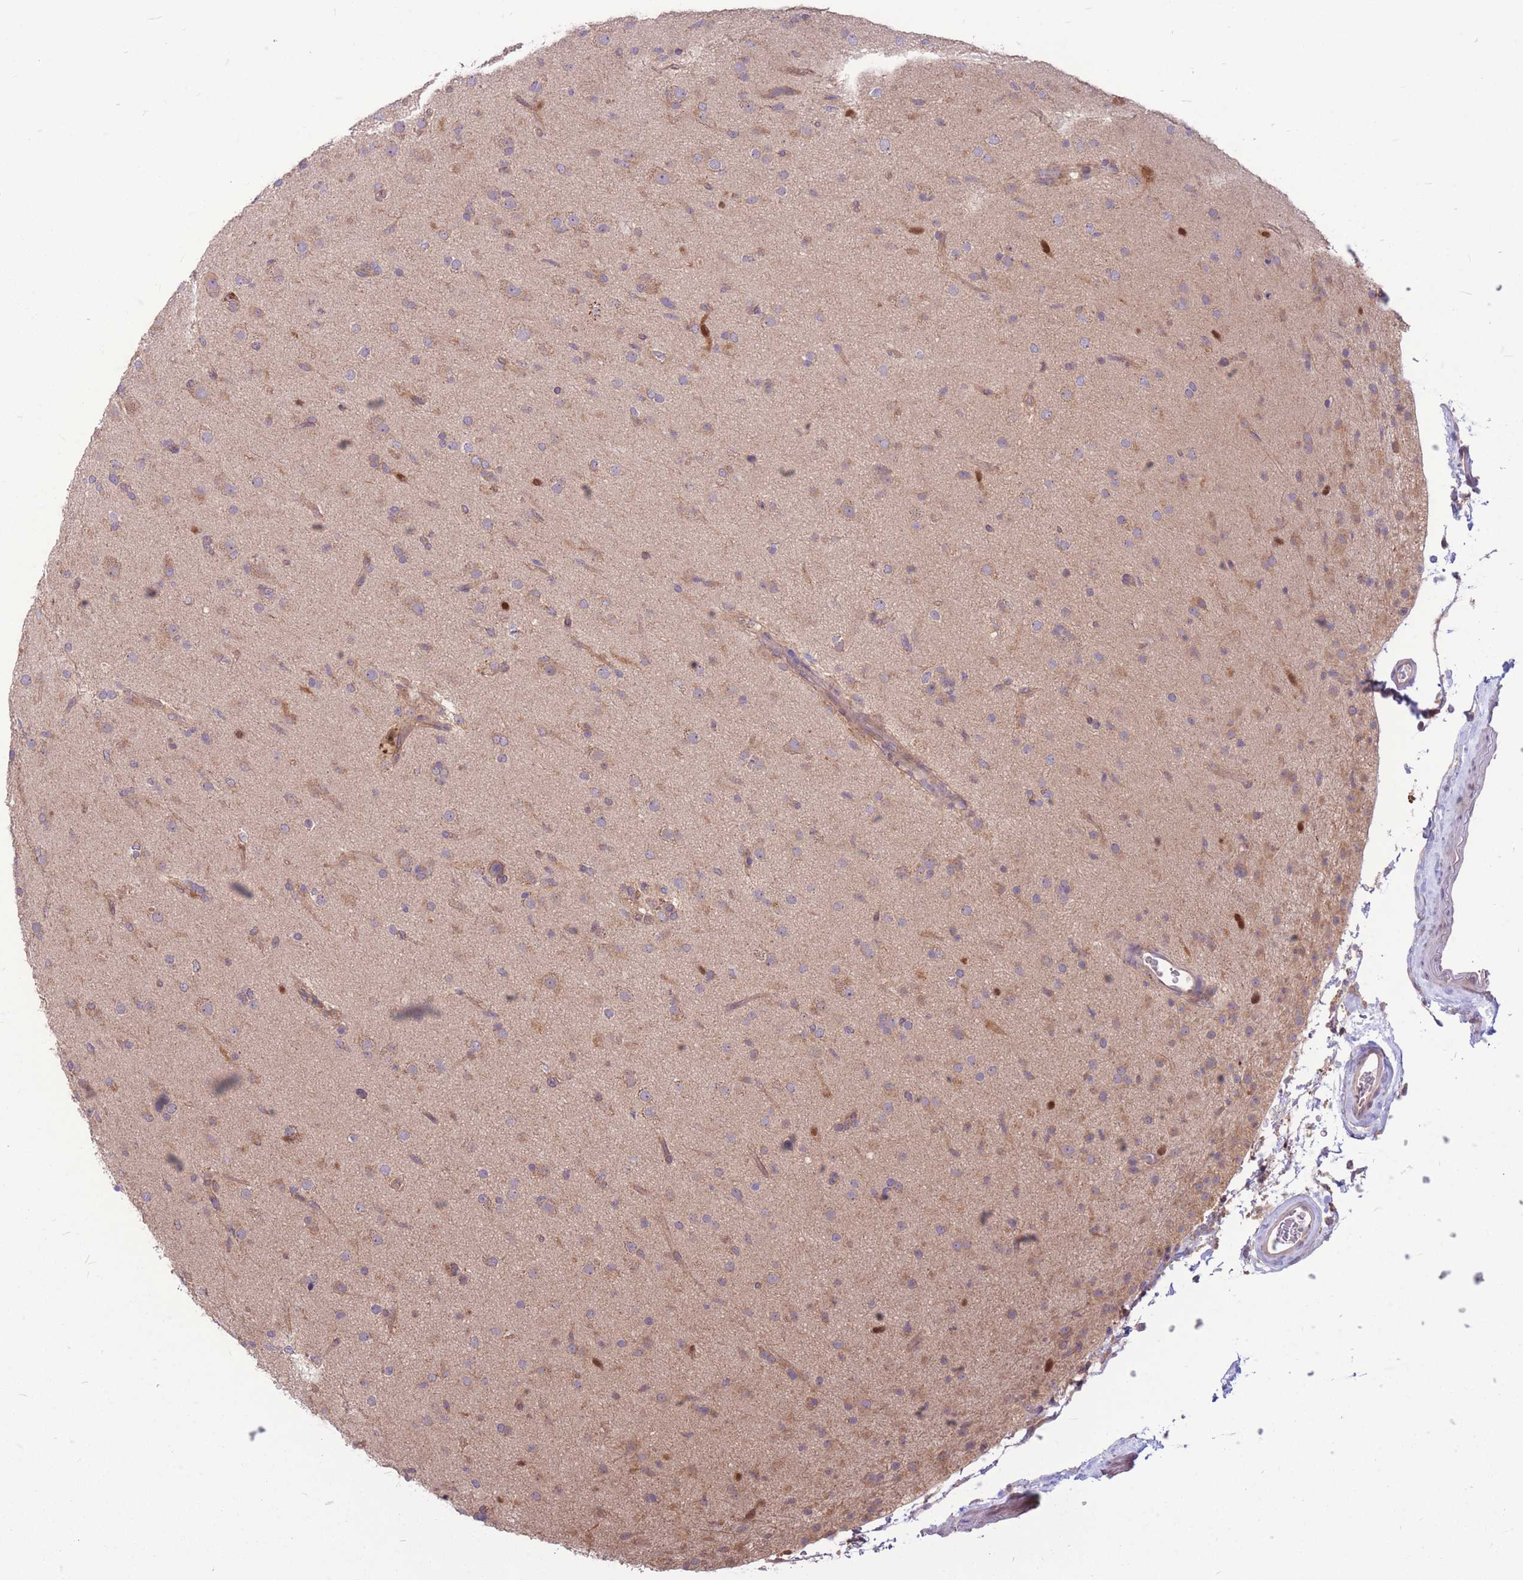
{"staining": {"intensity": "weak", "quantity": "<25%", "location": "cytoplasmic/membranous"}, "tissue": "glioma", "cell_type": "Tumor cells", "image_type": "cancer", "snomed": [{"axis": "morphology", "description": "Glioma, malignant, Low grade"}, {"axis": "topography", "description": "Brain"}], "caption": "IHC of glioma exhibits no staining in tumor cells.", "gene": "GMNN", "patient": {"sex": "male", "age": 65}}